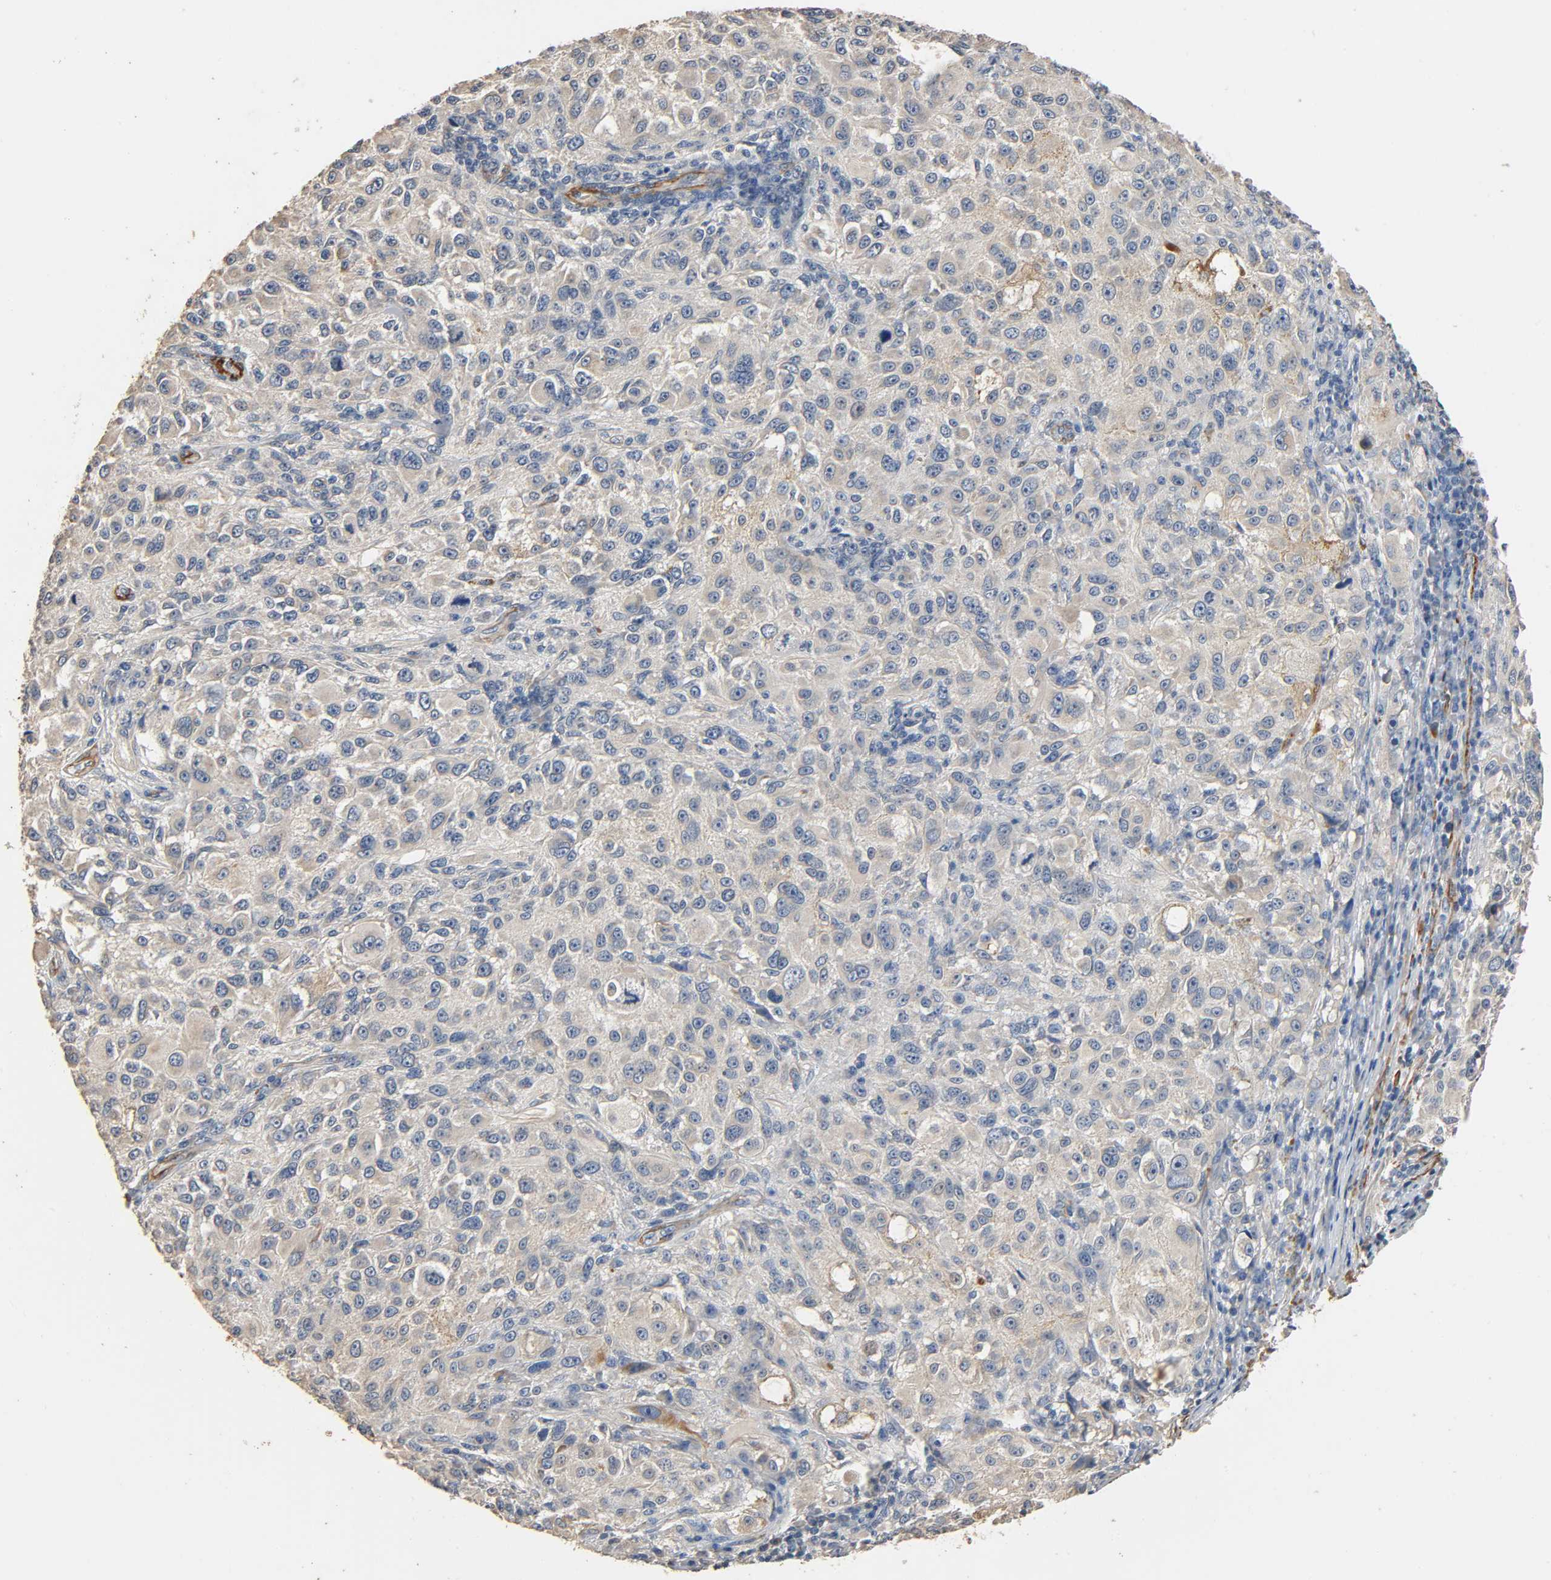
{"staining": {"intensity": "weak", "quantity": ">75%", "location": "cytoplasmic/membranous"}, "tissue": "melanoma", "cell_type": "Tumor cells", "image_type": "cancer", "snomed": [{"axis": "morphology", "description": "Necrosis, NOS"}, {"axis": "morphology", "description": "Malignant melanoma, NOS"}, {"axis": "topography", "description": "Skin"}], "caption": "High-magnification brightfield microscopy of melanoma stained with DAB (brown) and counterstained with hematoxylin (blue). tumor cells exhibit weak cytoplasmic/membranous expression is appreciated in approximately>75% of cells.", "gene": "GSTA3", "patient": {"sex": "female", "age": 87}}